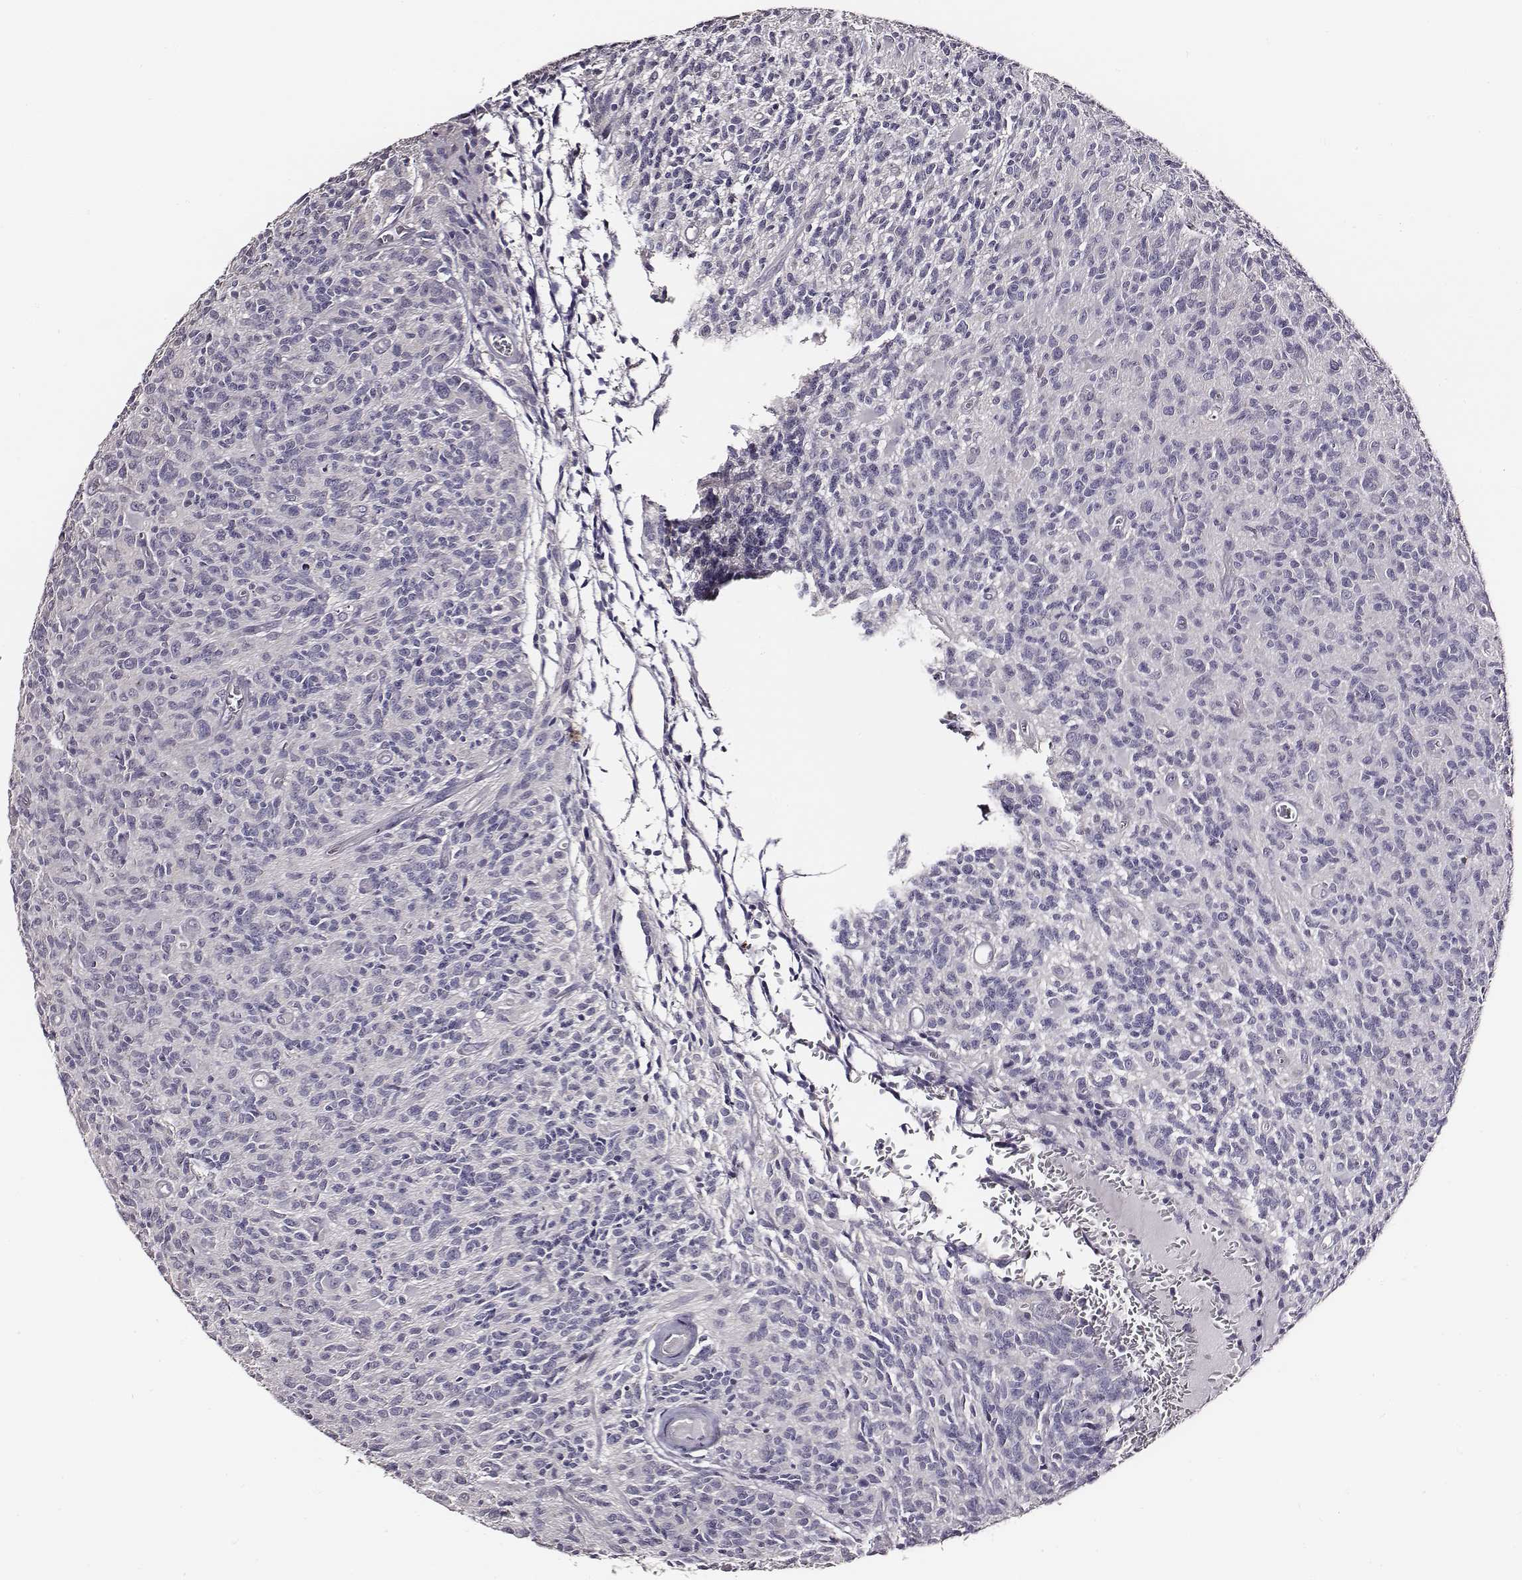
{"staining": {"intensity": "negative", "quantity": "none", "location": "none"}, "tissue": "glioma", "cell_type": "Tumor cells", "image_type": "cancer", "snomed": [{"axis": "morphology", "description": "Glioma, malignant, High grade"}, {"axis": "topography", "description": "Brain"}], "caption": "Malignant glioma (high-grade) was stained to show a protein in brown. There is no significant positivity in tumor cells.", "gene": "AADAT", "patient": {"sex": "male", "age": 76}}